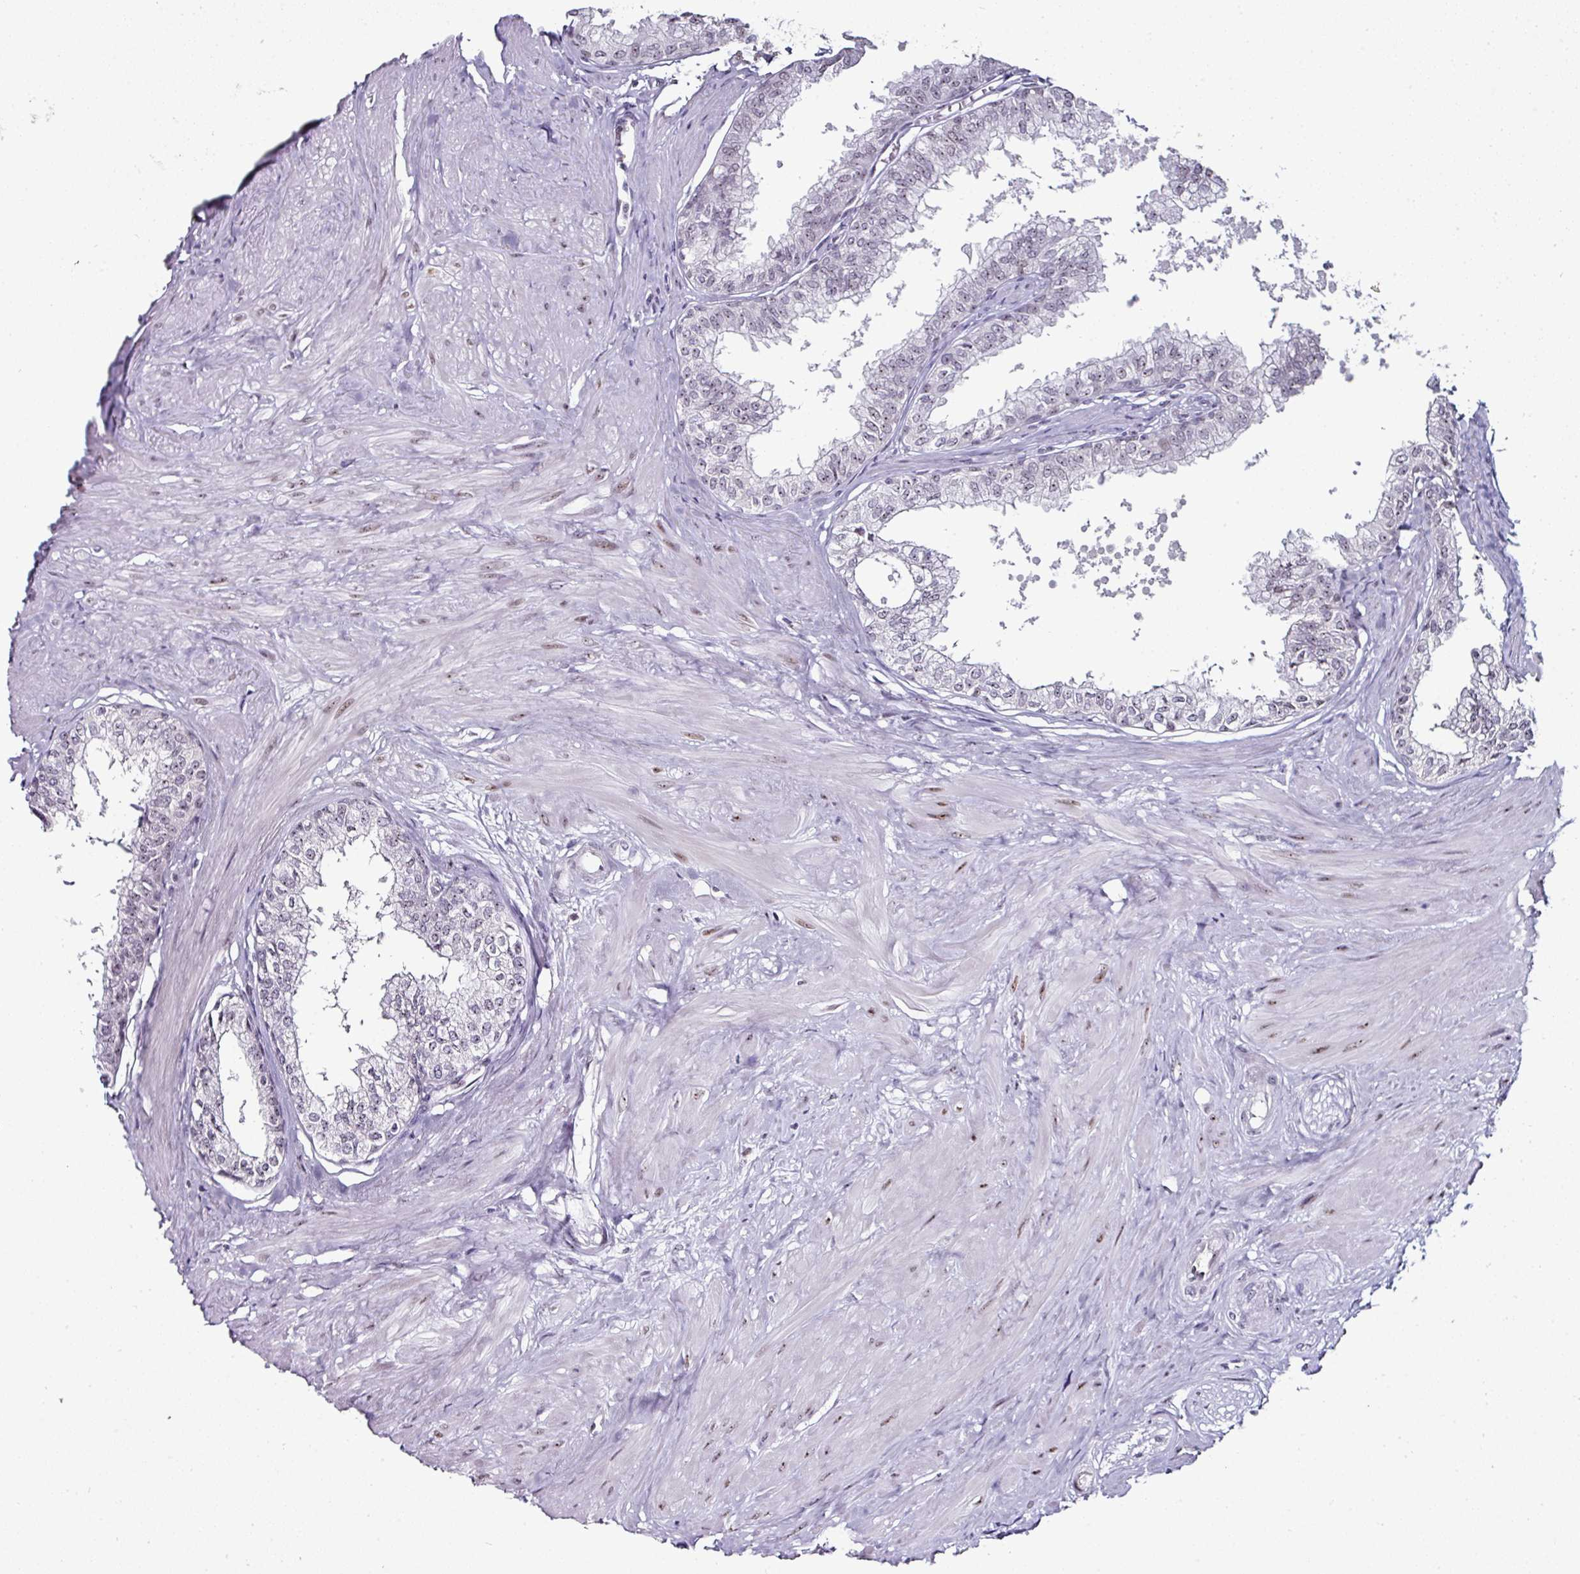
{"staining": {"intensity": "moderate", "quantity": "25%-75%", "location": "cytoplasmic/membranous,nuclear"}, "tissue": "seminal vesicle", "cell_type": "Glandular cells", "image_type": "normal", "snomed": [{"axis": "morphology", "description": "Normal tissue, NOS"}, {"axis": "topography", "description": "Prostate"}, {"axis": "topography", "description": "Seminal veicle"}], "caption": "A brown stain shows moderate cytoplasmic/membranous,nuclear positivity of a protein in glandular cells of normal human seminal vesicle. (Brightfield microscopy of DAB IHC at high magnification).", "gene": "NACC2", "patient": {"sex": "male", "age": 60}}